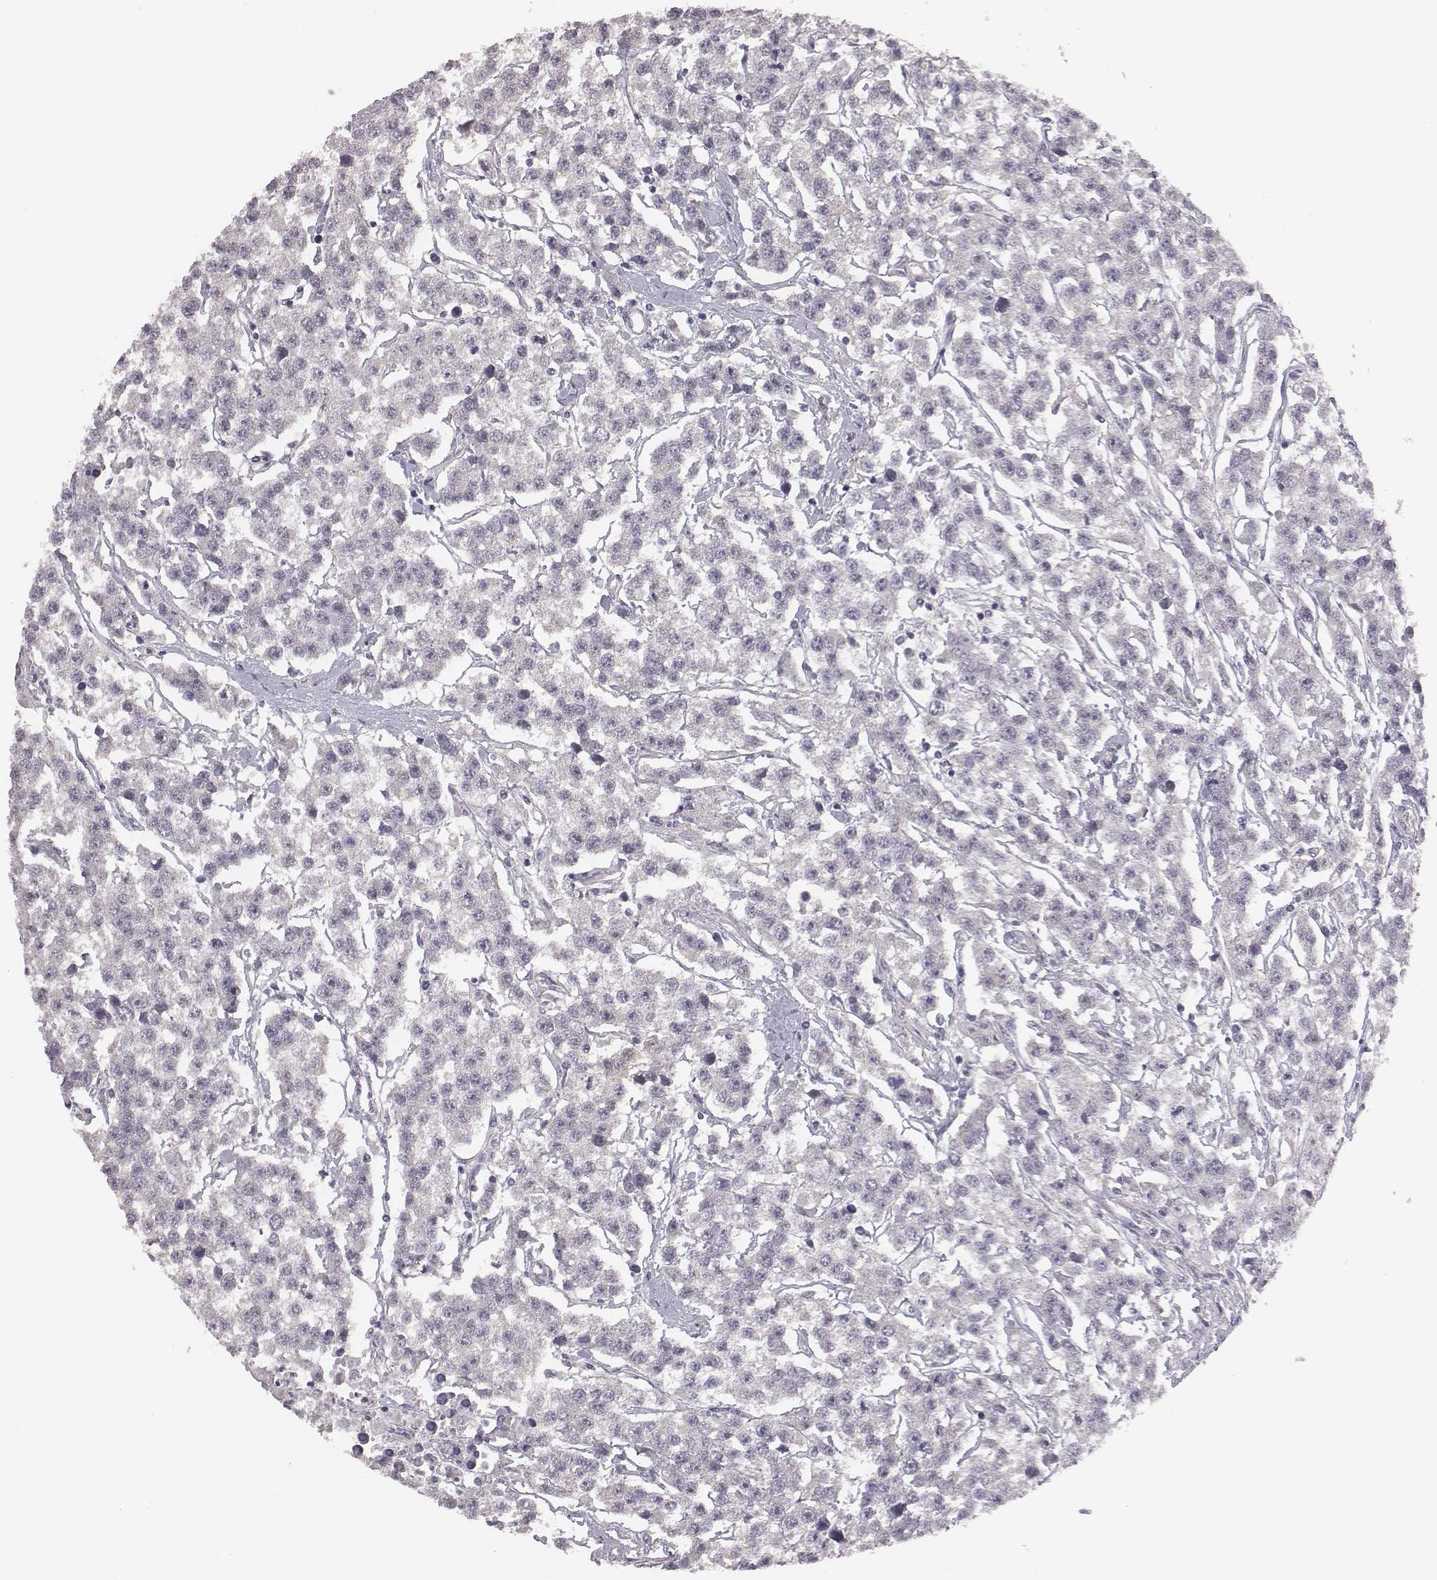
{"staining": {"intensity": "negative", "quantity": "none", "location": "none"}, "tissue": "testis cancer", "cell_type": "Tumor cells", "image_type": "cancer", "snomed": [{"axis": "morphology", "description": "Seminoma, NOS"}, {"axis": "topography", "description": "Testis"}], "caption": "Immunohistochemistry (IHC) photomicrograph of neoplastic tissue: testis cancer (seminoma) stained with DAB demonstrates no significant protein staining in tumor cells.", "gene": "SCARF1", "patient": {"sex": "male", "age": 59}}